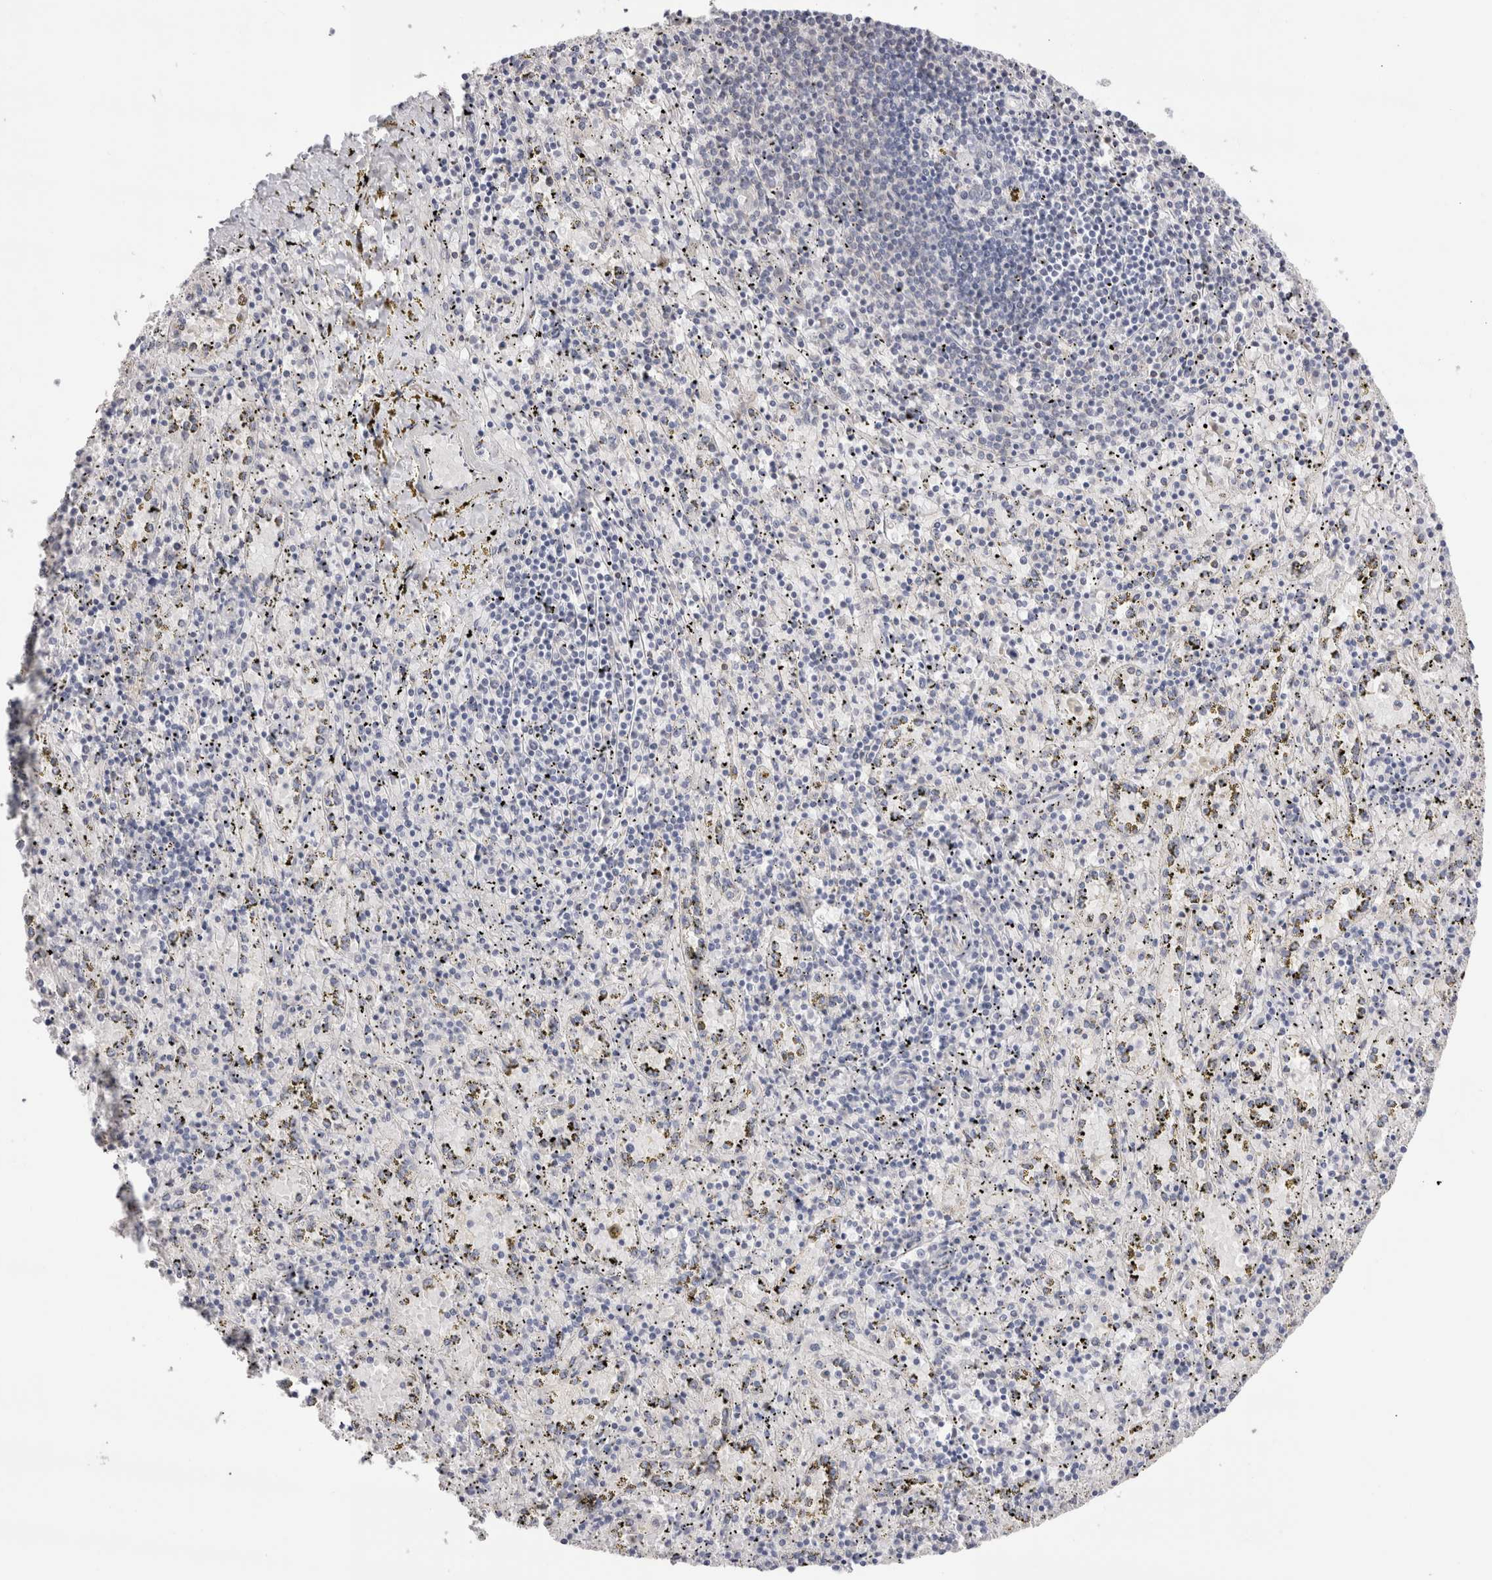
{"staining": {"intensity": "weak", "quantity": "<25%", "location": "cytoplasmic/membranous"}, "tissue": "spleen", "cell_type": "Cells in red pulp", "image_type": "normal", "snomed": [{"axis": "morphology", "description": "Normal tissue, NOS"}, {"axis": "topography", "description": "Spleen"}], "caption": "An immunohistochemistry (IHC) image of benign spleen is shown. There is no staining in cells in red pulp of spleen. (Stains: DAB immunohistochemistry with hematoxylin counter stain, Microscopy: brightfield microscopy at high magnification).", "gene": "SPINK2", "patient": {"sex": "male", "age": 11}}